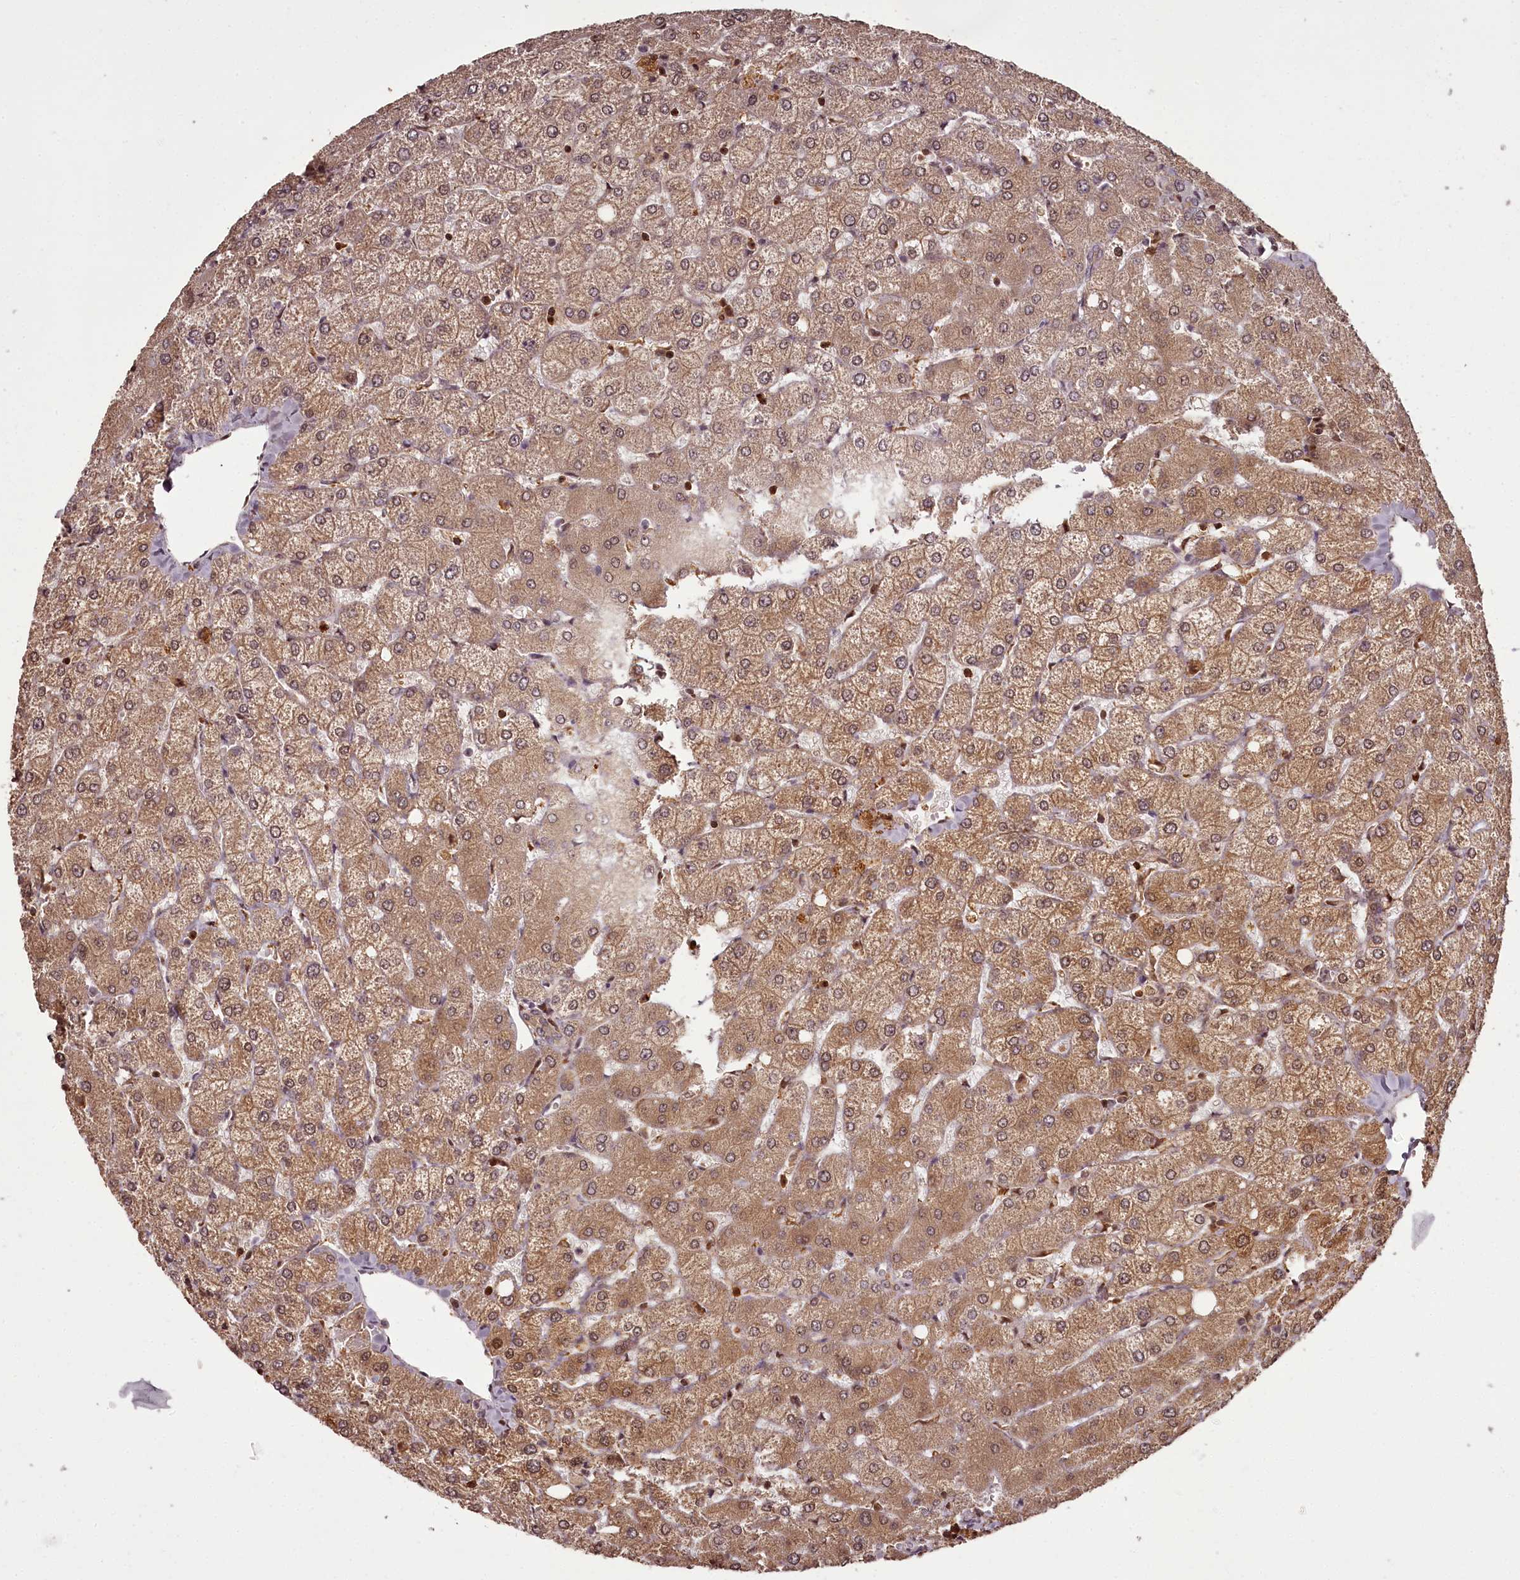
{"staining": {"intensity": "moderate", "quantity": "25%-75%", "location": "cytoplasmic/membranous"}, "tissue": "liver", "cell_type": "Cholangiocytes", "image_type": "normal", "snomed": [{"axis": "morphology", "description": "Normal tissue, NOS"}, {"axis": "topography", "description": "Liver"}], "caption": "Immunohistochemical staining of unremarkable human liver reveals moderate cytoplasmic/membranous protein expression in approximately 25%-75% of cholangiocytes.", "gene": "NPRL2", "patient": {"sex": "female", "age": 54}}